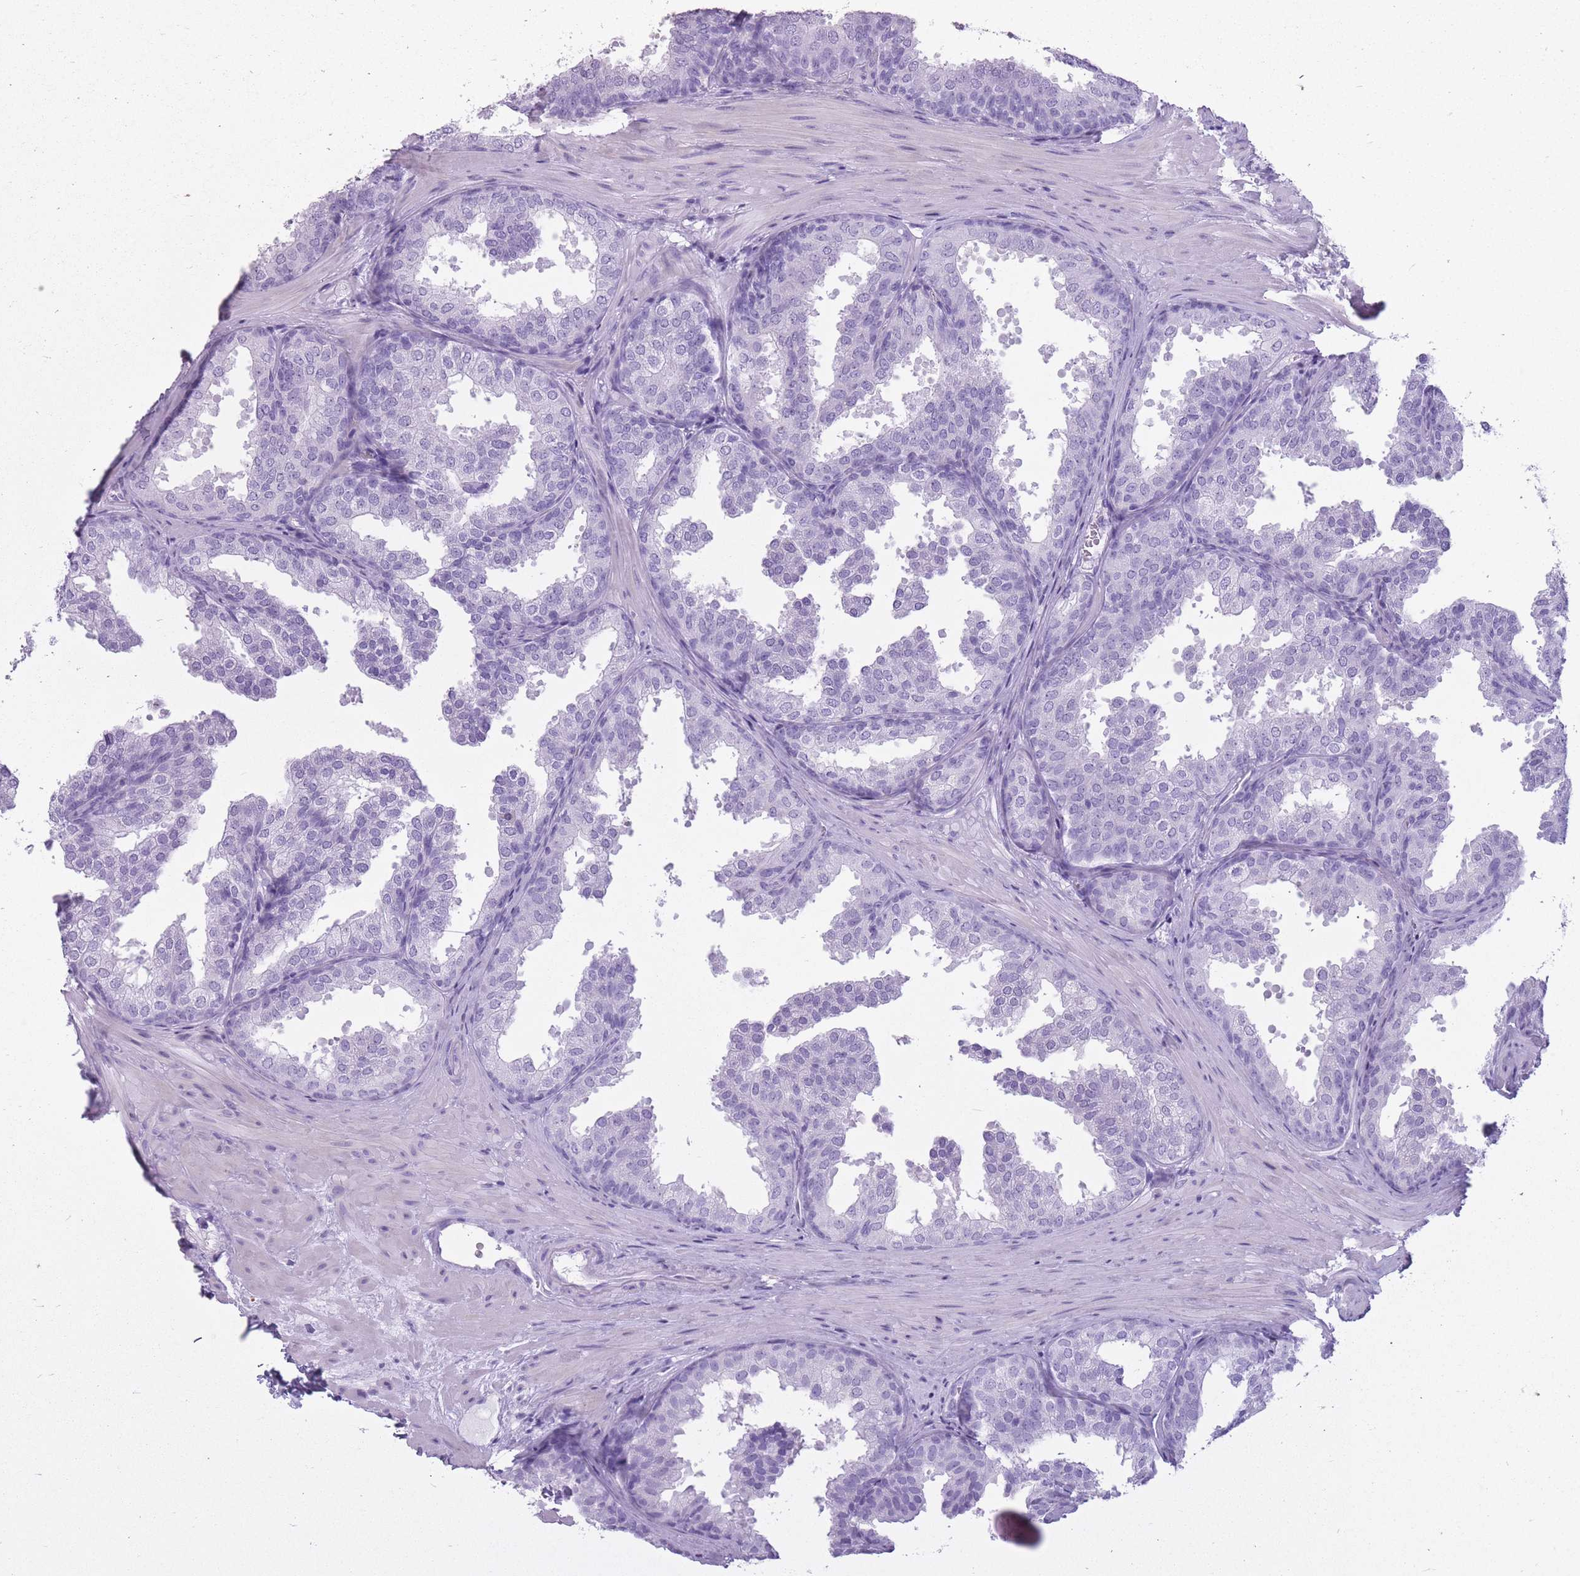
{"staining": {"intensity": "negative", "quantity": "none", "location": "none"}, "tissue": "prostate", "cell_type": "Glandular cells", "image_type": "normal", "snomed": [{"axis": "morphology", "description": "Normal tissue, NOS"}, {"axis": "topography", "description": "Prostate"}], "caption": "Glandular cells are negative for brown protein staining in normal prostate. The staining was performed using DAB to visualize the protein expression in brown, while the nuclei were stained in blue with hematoxylin (Magnification: 20x).", "gene": "OR7C1", "patient": {"sex": "male", "age": 37}}